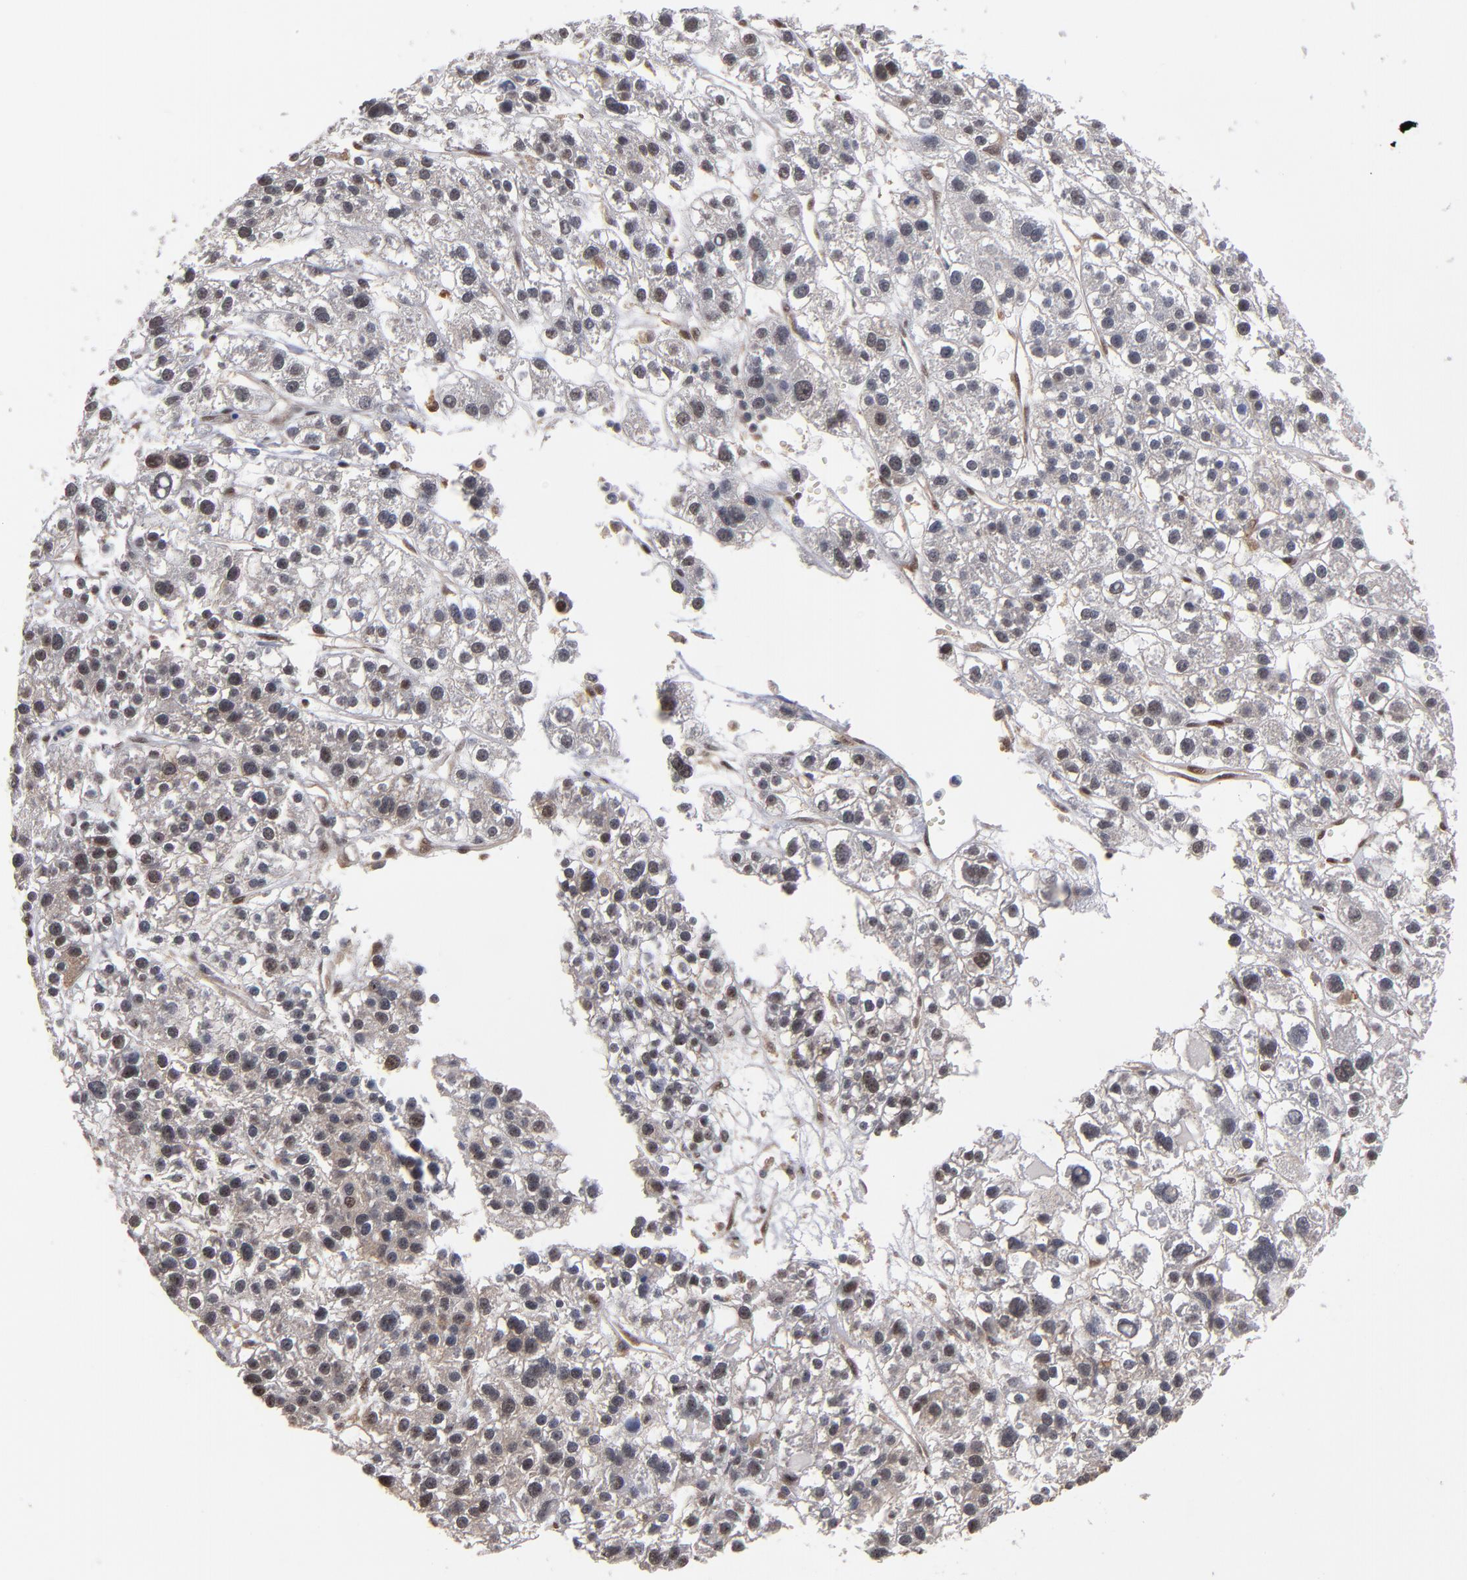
{"staining": {"intensity": "weak", "quantity": "25%-75%", "location": "nuclear"}, "tissue": "liver cancer", "cell_type": "Tumor cells", "image_type": "cancer", "snomed": [{"axis": "morphology", "description": "Carcinoma, Hepatocellular, NOS"}, {"axis": "topography", "description": "Liver"}], "caption": "Immunohistochemical staining of hepatocellular carcinoma (liver) demonstrates low levels of weak nuclear positivity in about 25%-75% of tumor cells.", "gene": "HUWE1", "patient": {"sex": "female", "age": 85}}